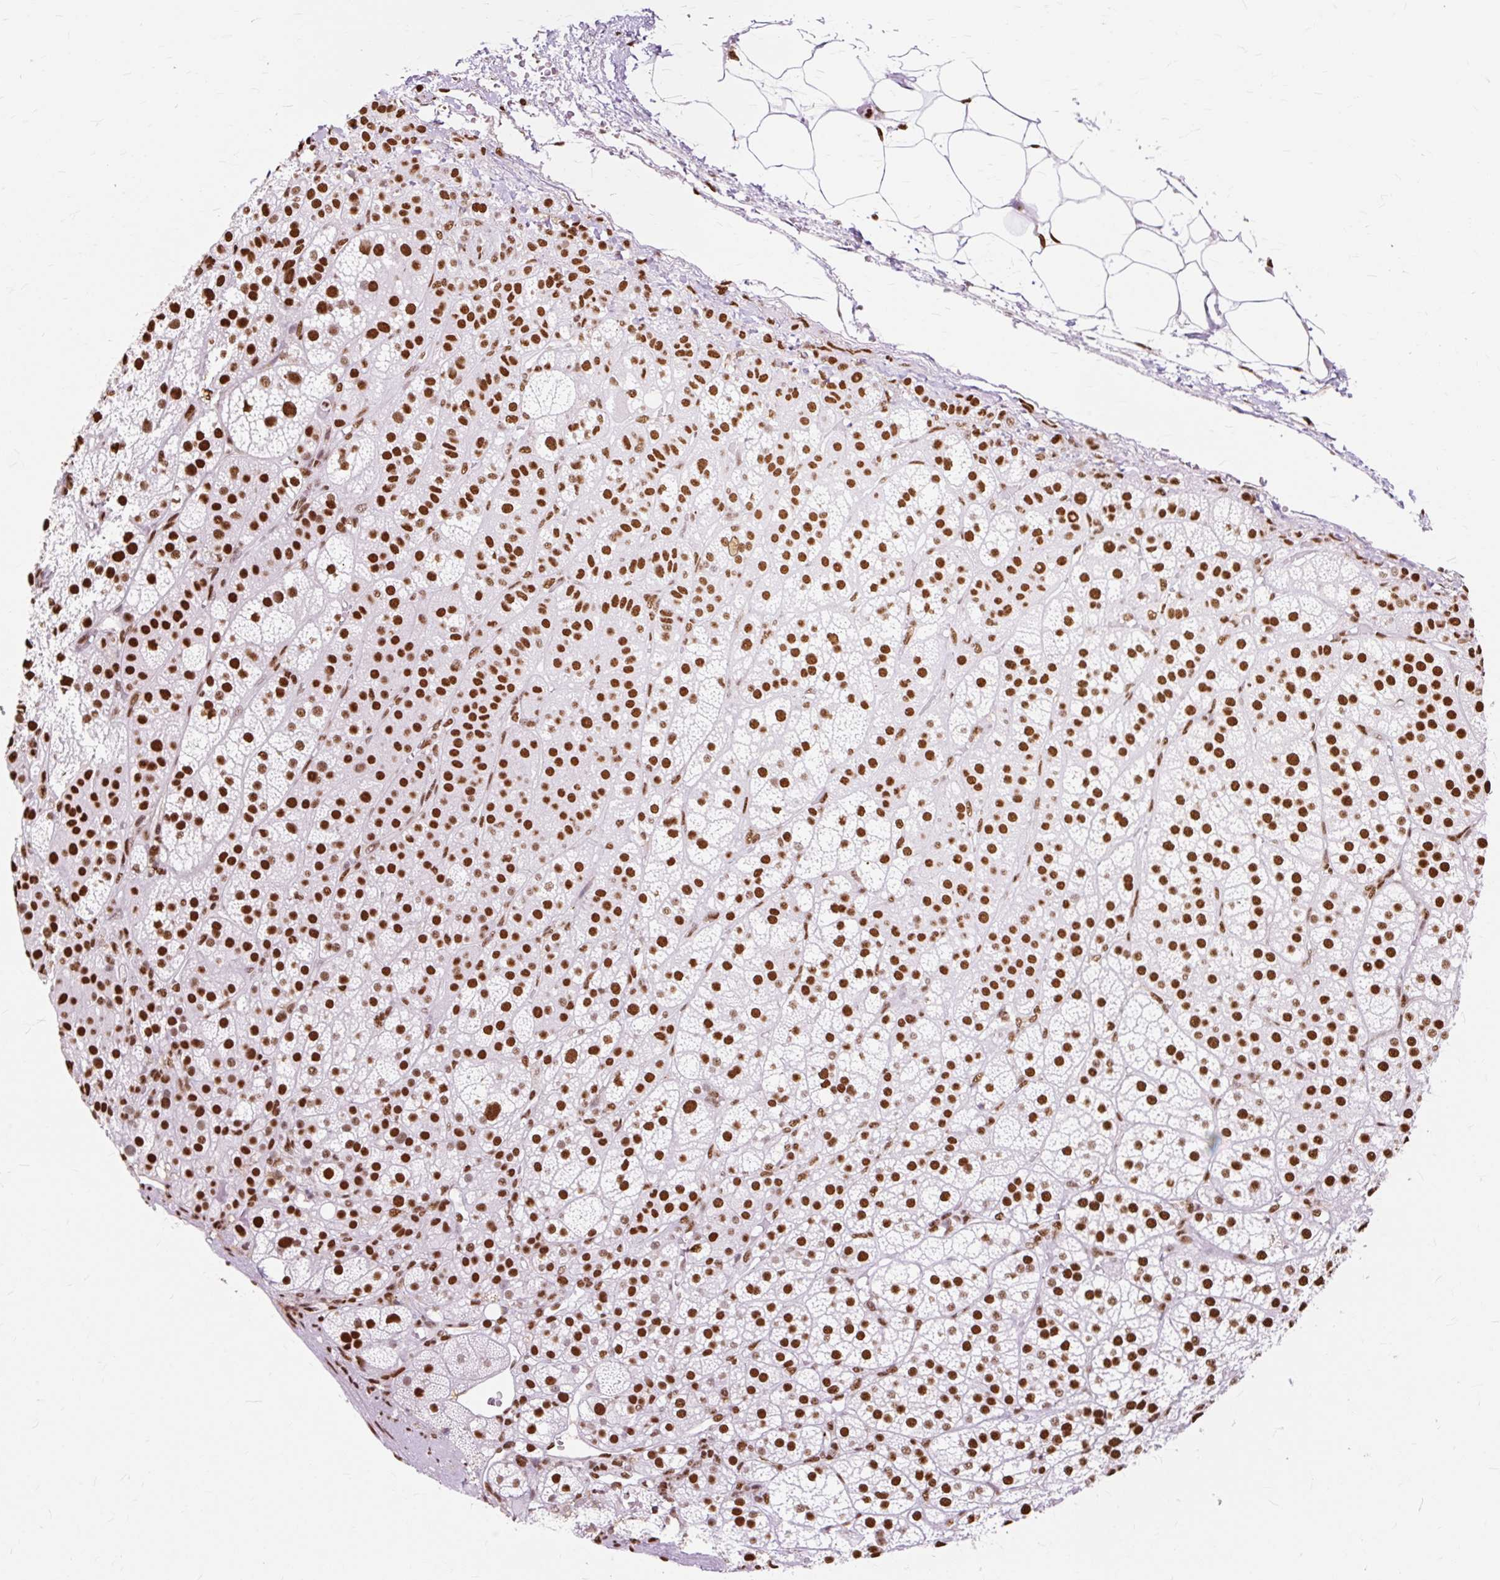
{"staining": {"intensity": "strong", "quantity": ">75%", "location": "nuclear"}, "tissue": "adrenal gland", "cell_type": "Glandular cells", "image_type": "normal", "snomed": [{"axis": "morphology", "description": "Normal tissue, NOS"}, {"axis": "topography", "description": "Adrenal gland"}], "caption": "Immunohistochemistry (IHC) image of benign adrenal gland: human adrenal gland stained using IHC exhibits high levels of strong protein expression localized specifically in the nuclear of glandular cells, appearing as a nuclear brown color.", "gene": "XRCC6", "patient": {"sex": "female", "age": 60}}